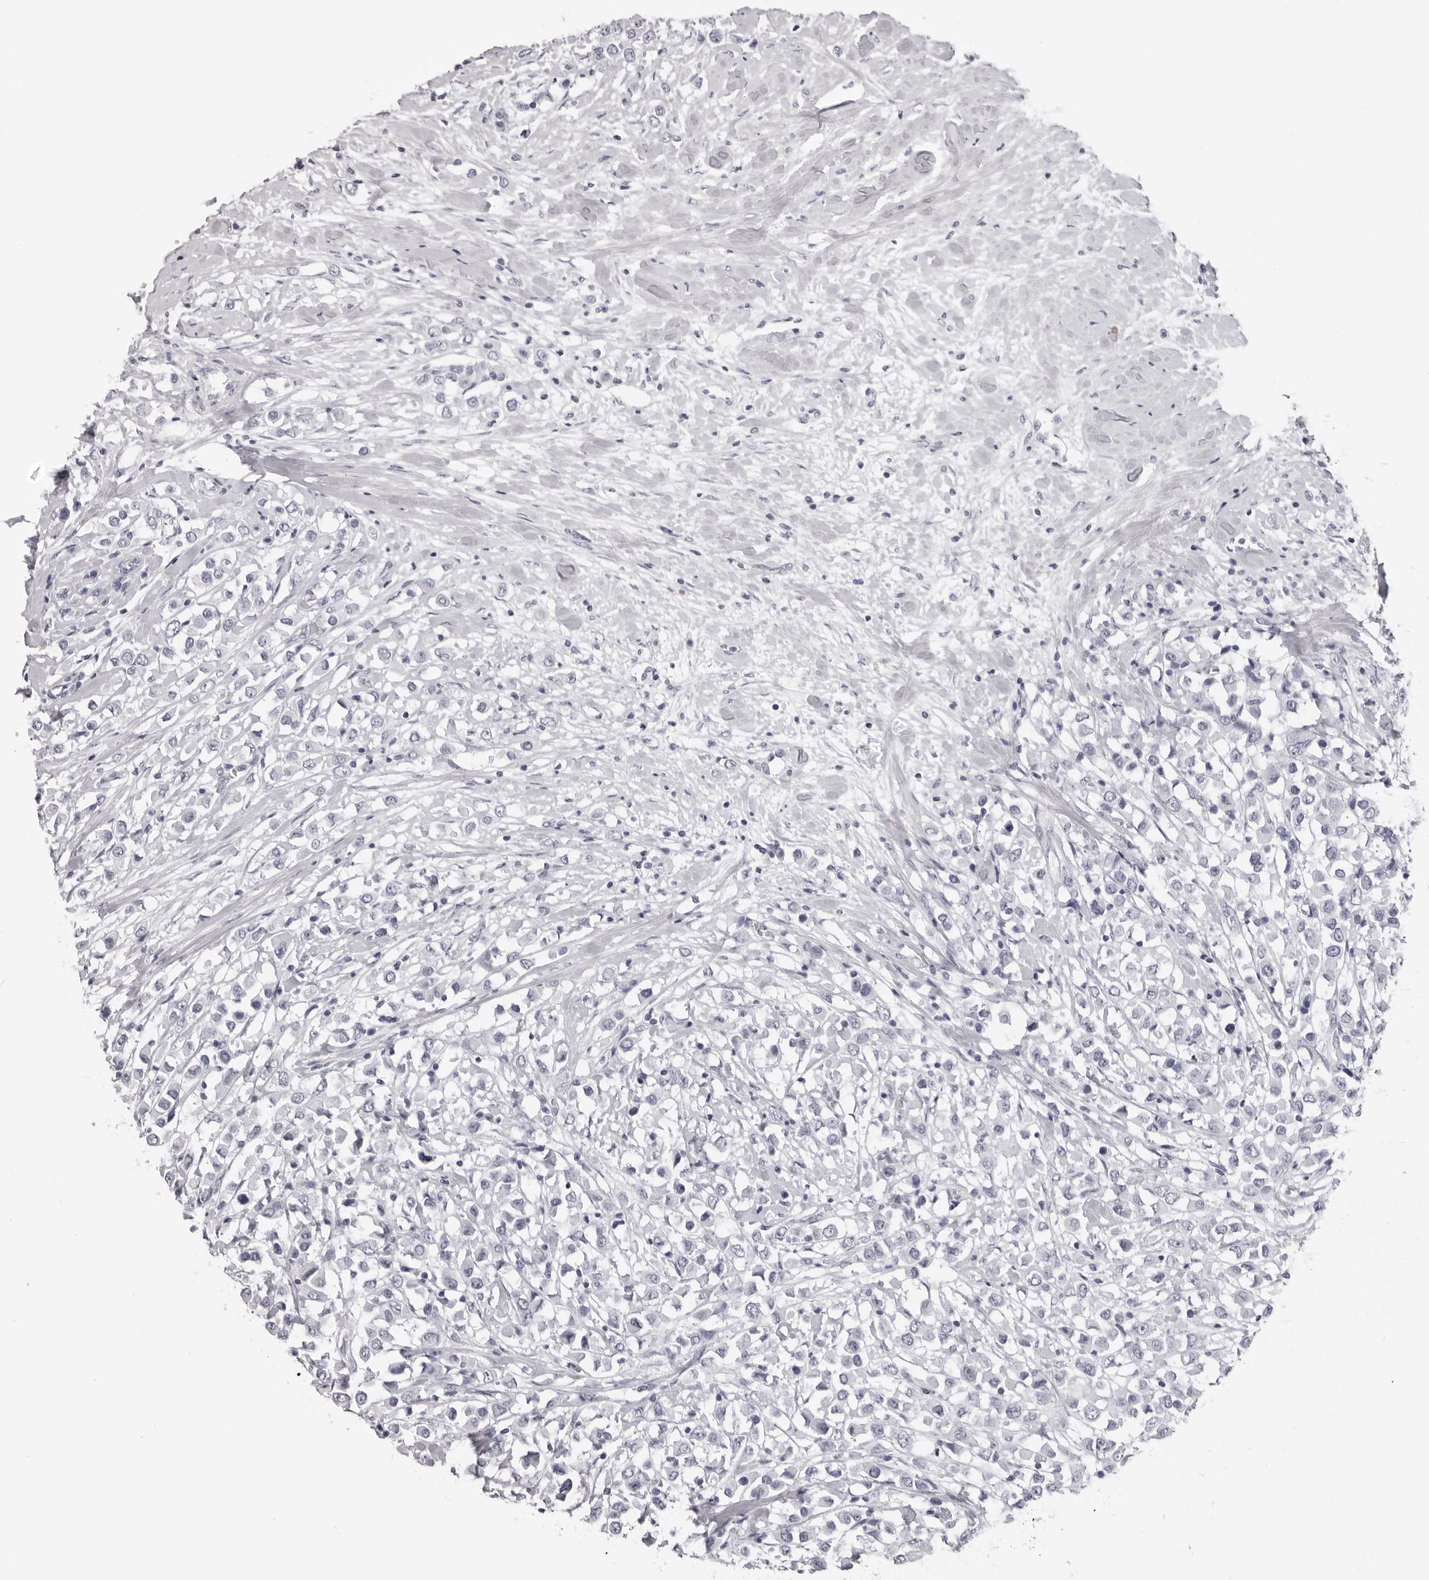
{"staining": {"intensity": "negative", "quantity": "none", "location": "none"}, "tissue": "breast cancer", "cell_type": "Tumor cells", "image_type": "cancer", "snomed": [{"axis": "morphology", "description": "Duct carcinoma"}, {"axis": "topography", "description": "Breast"}], "caption": "High magnification brightfield microscopy of infiltrating ductal carcinoma (breast) stained with DAB (3,3'-diaminobenzidine) (brown) and counterstained with hematoxylin (blue): tumor cells show no significant positivity. (Stains: DAB IHC with hematoxylin counter stain, Microscopy: brightfield microscopy at high magnification).", "gene": "DNALI1", "patient": {"sex": "female", "age": 61}}